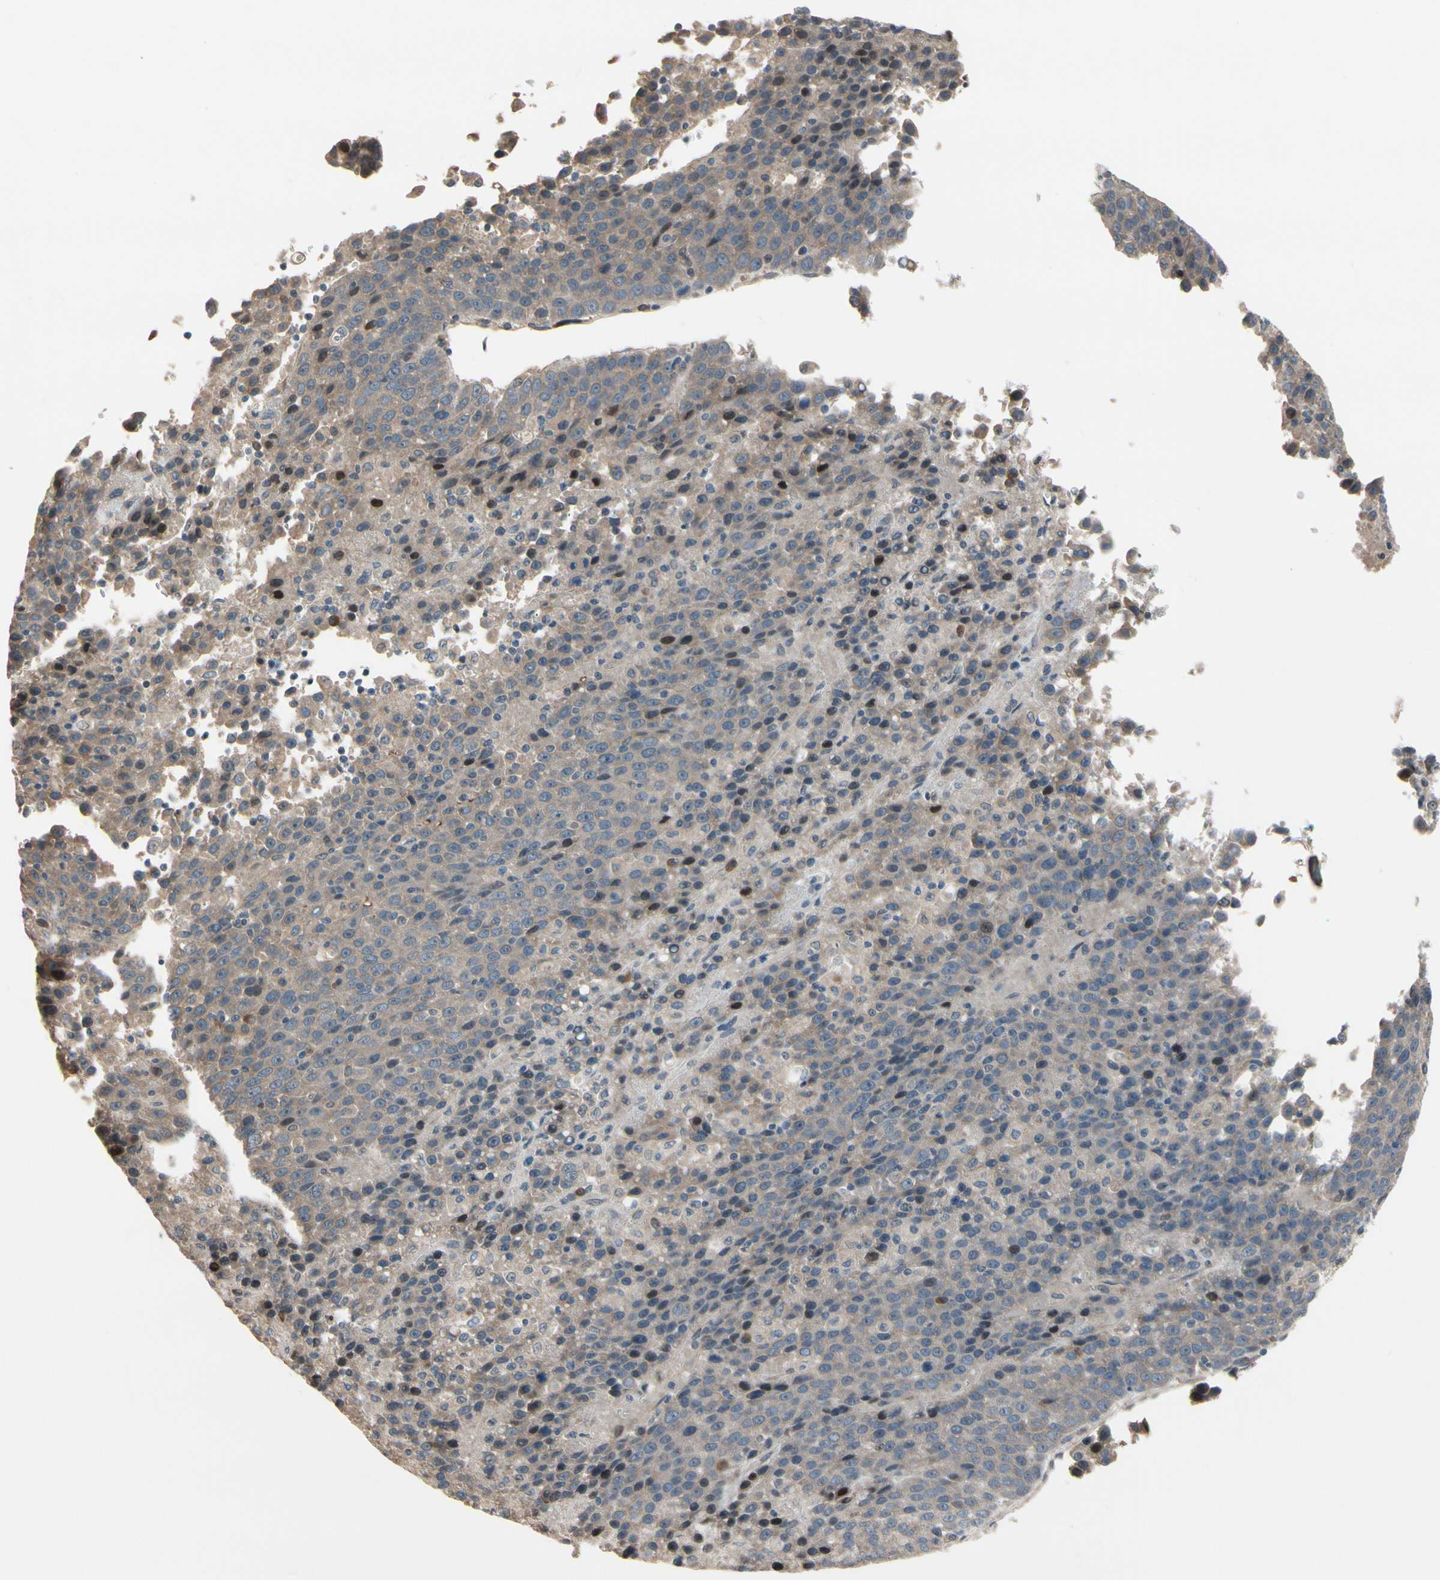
{"staining": {"intensity": "moderate", "quantity": "<25%", "location": "cytoplasmic/membranous,nuclear"}, "tissue": "liver cancer", "cell_type": "Tumor cells", "image_type": "cancer", "snomed": [{"axis": "morphology", "description": "Carcinoma, Hepatocellular, NOS"}, {"axis": "topography", "description": "Liver"}], "caption": "Hepatocellular carcinoma (liver) stained with a protein marker exhibits moderate staining in tumor cells.", "gene": "SNX29", "patient": {"sex": "female", "age": 53}}